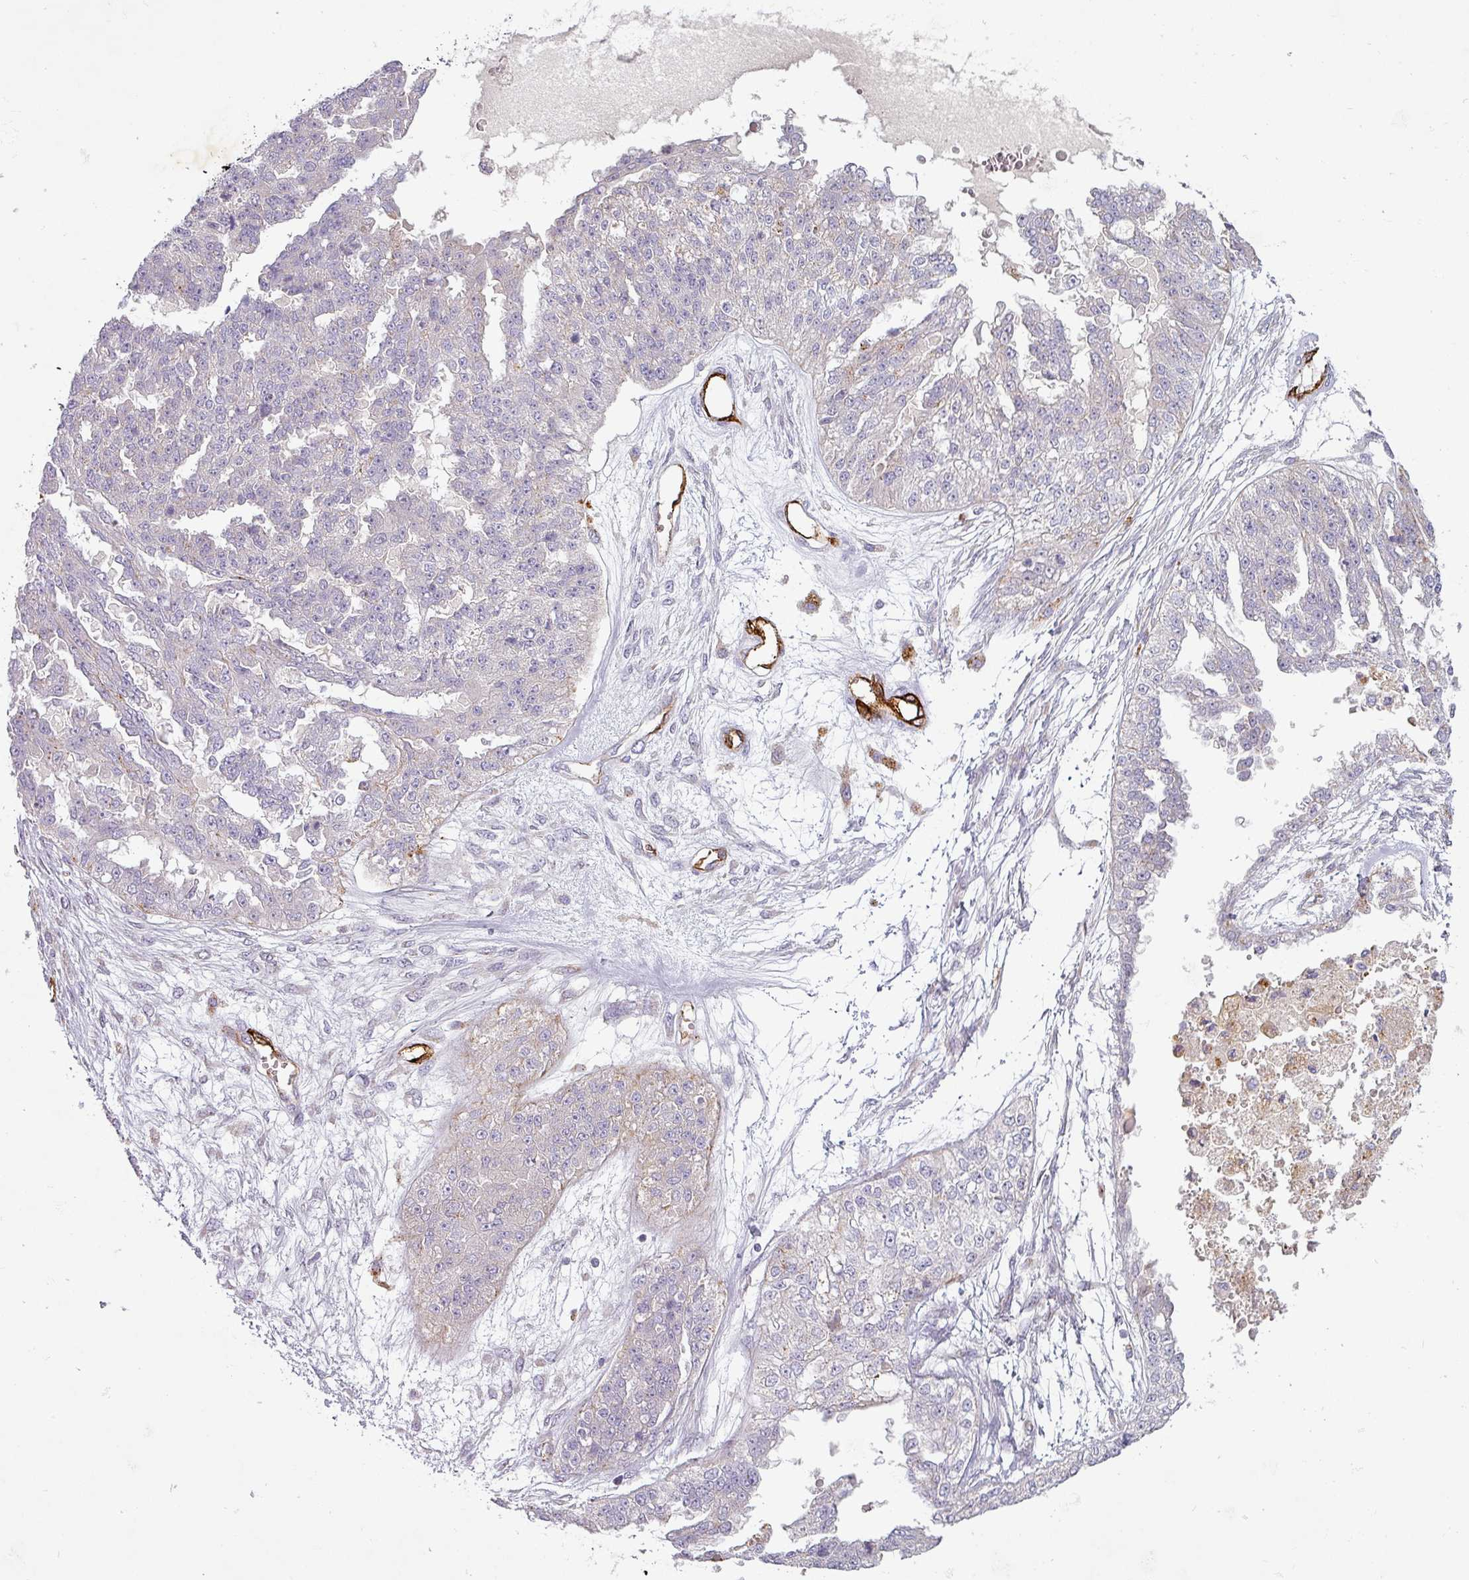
{"staining": {"intensity": "negative", "quantity": "none", "location": "none"}, "tissue": "ovarian cancer", "cell_type": "Tumor cells", "image_type": "cancer", "snomed": [{"axis": "morphology", "description": "Cystadenocarcinoma, serous, NOS"}, {"axis": "topography", "description": "Ovary"}], "caption": "High power microscopy photomicrograph of an immunohistochemistry micrograph of ovarian cancer, revealing no significant positivity in tumor cells. (Stains: DAB immunohistochemistry (IHC) with hematoxylin counter stain, Microscopy: brightfield microscopy at high magnification).", "gene": "PRODH2", "patient": {"sex": "female", "age": 58}}